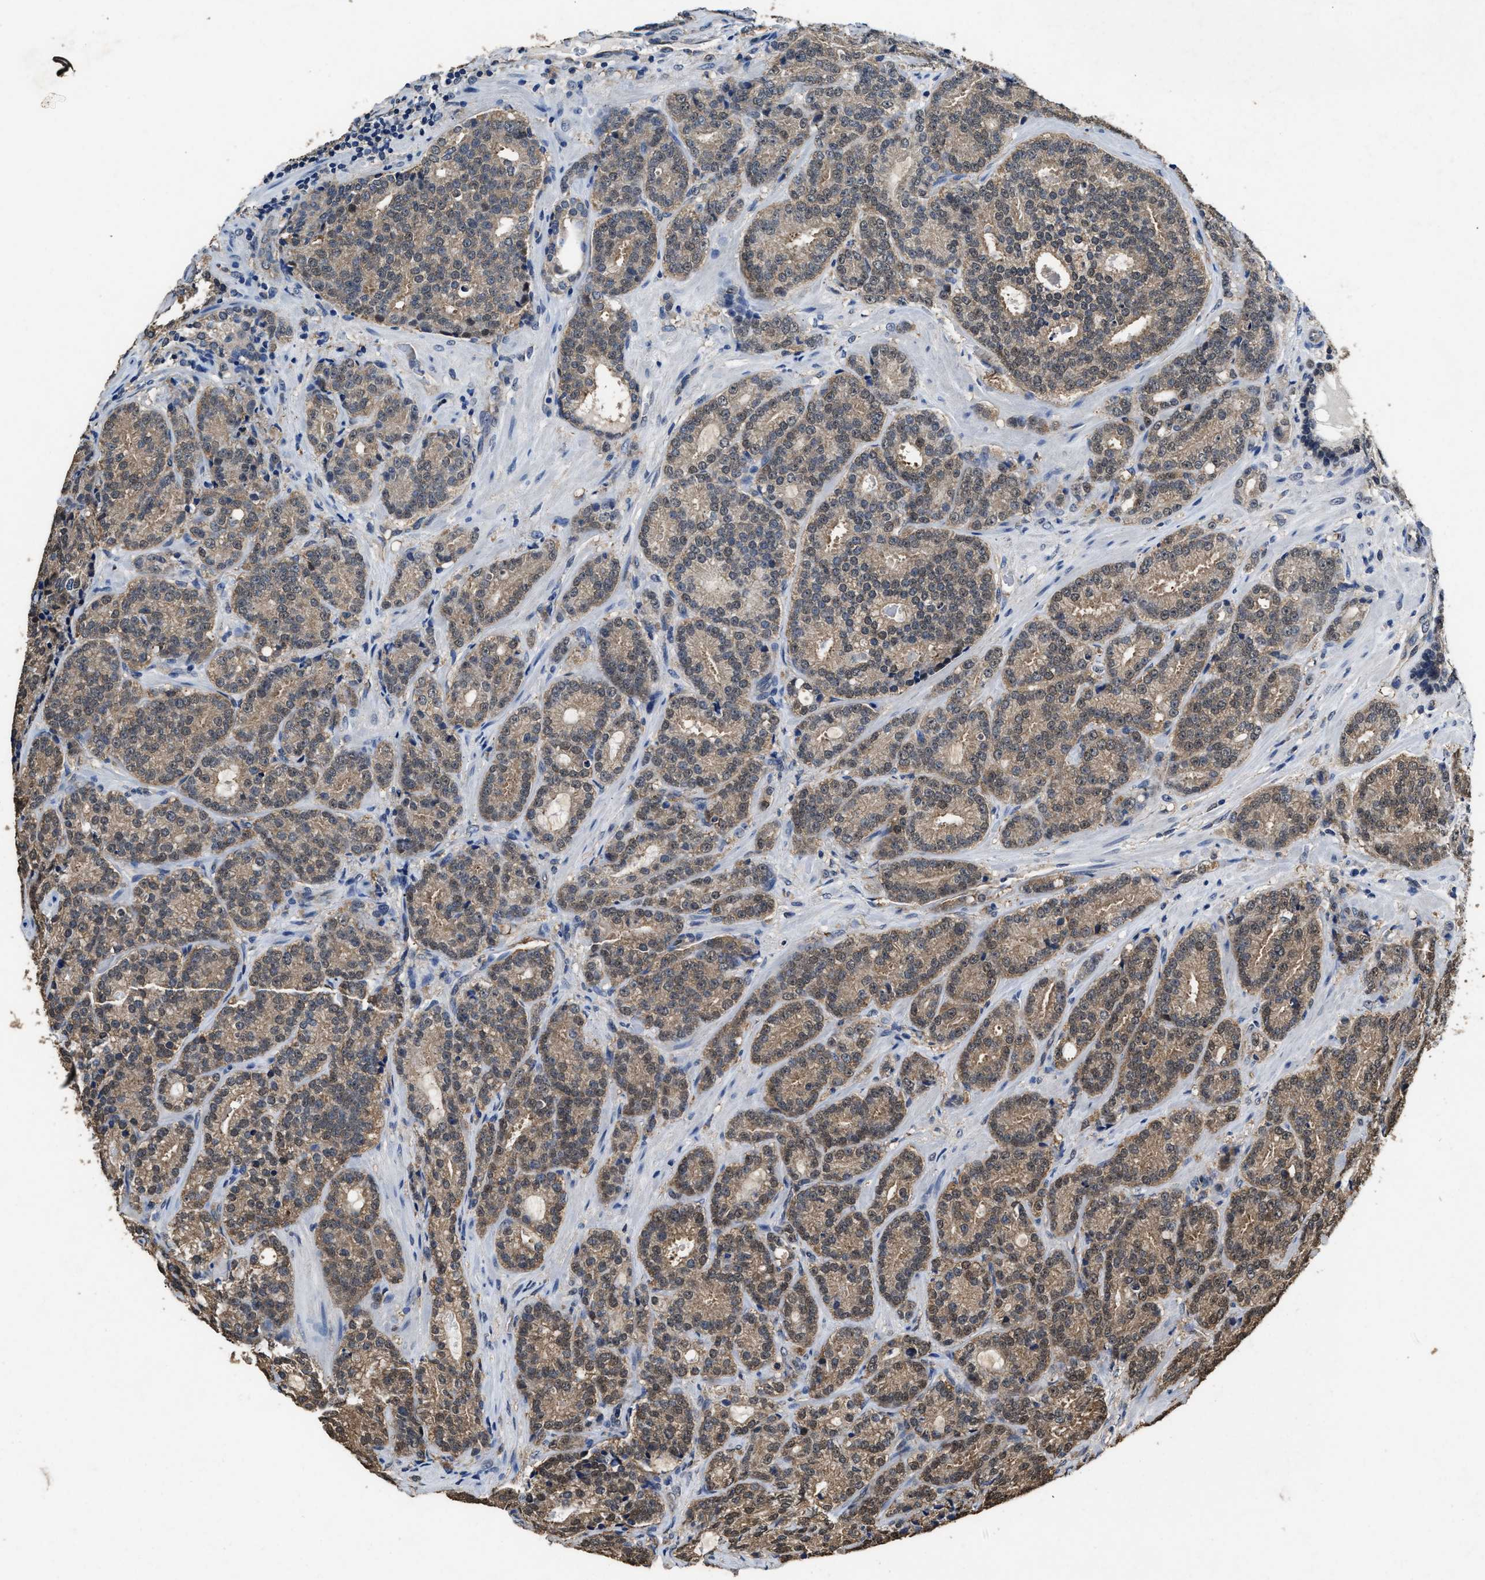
{"staining": {"intensity": "moderate", "quantity": ">75%", "location": "cytoplasmic/membranous,nuclear"}, "tissue": "prostate cancer", "cell_type": "Tumor cells", "image_type": "cancer", "snomed": [{"axis": "morphology", "description": "Adenocarcinoma, High grade"}, {"axis": "topography", "description": "Prostate"}], "caption": "This is a histology image of immunohistochemistry (IHC) staining of prostate cancer, which shows moderate positivity in the cytoplasmic/membranous and nuclear of tumor cells.", "gene": "YWHAE", "patient": {"sex": "male", "age": 61}}